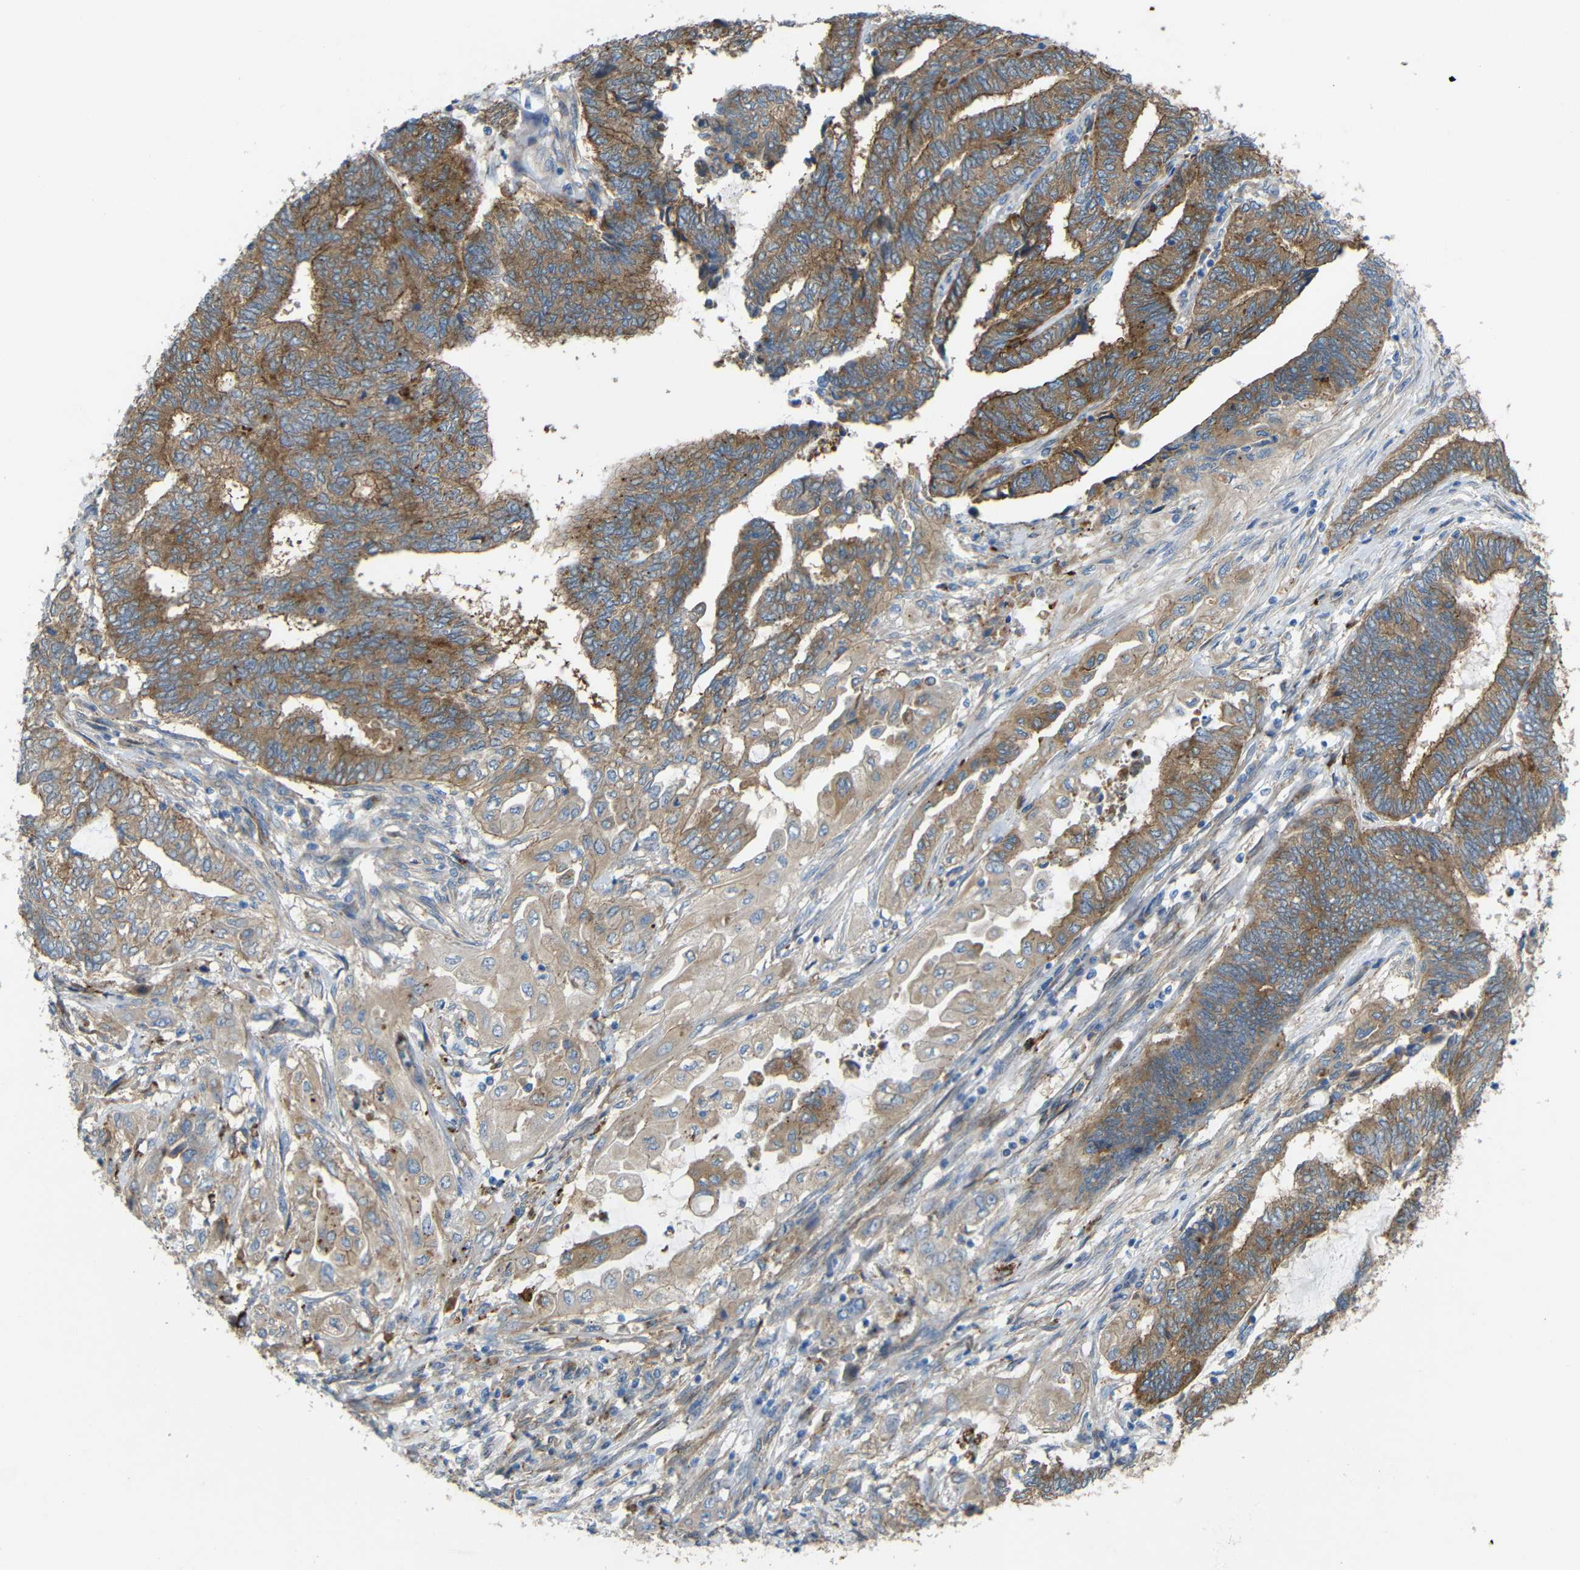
{"staining": {"intensity": "moderate", "quantity": ">75%", "location": "cytoplasmic/membranous"}, "tissue": "endometrial cancer", "cell_type": "Tumor cells", "image_type": "cancer", "snomed": [{"axis": "morphology", "description": "Adenocarcinoma, NOS"}, {"axis": "topography", "description": "Uterus"}, {"axis": "topography", "description": "Endometrium"}], "caption": "Immunohistochemistry micrograph of neoplastic tissue: human adenocarcinoma (endometrial) stained using immunohistochemistry demonstrates medium levels of moderate protein expression localized specifically in the cytoplasmic/membranous of tumor cells, appearing as a cytoplasmic/membranous brown color.", "gene": "SYPL1", "patient": {"sex": "female", "age": 70}}